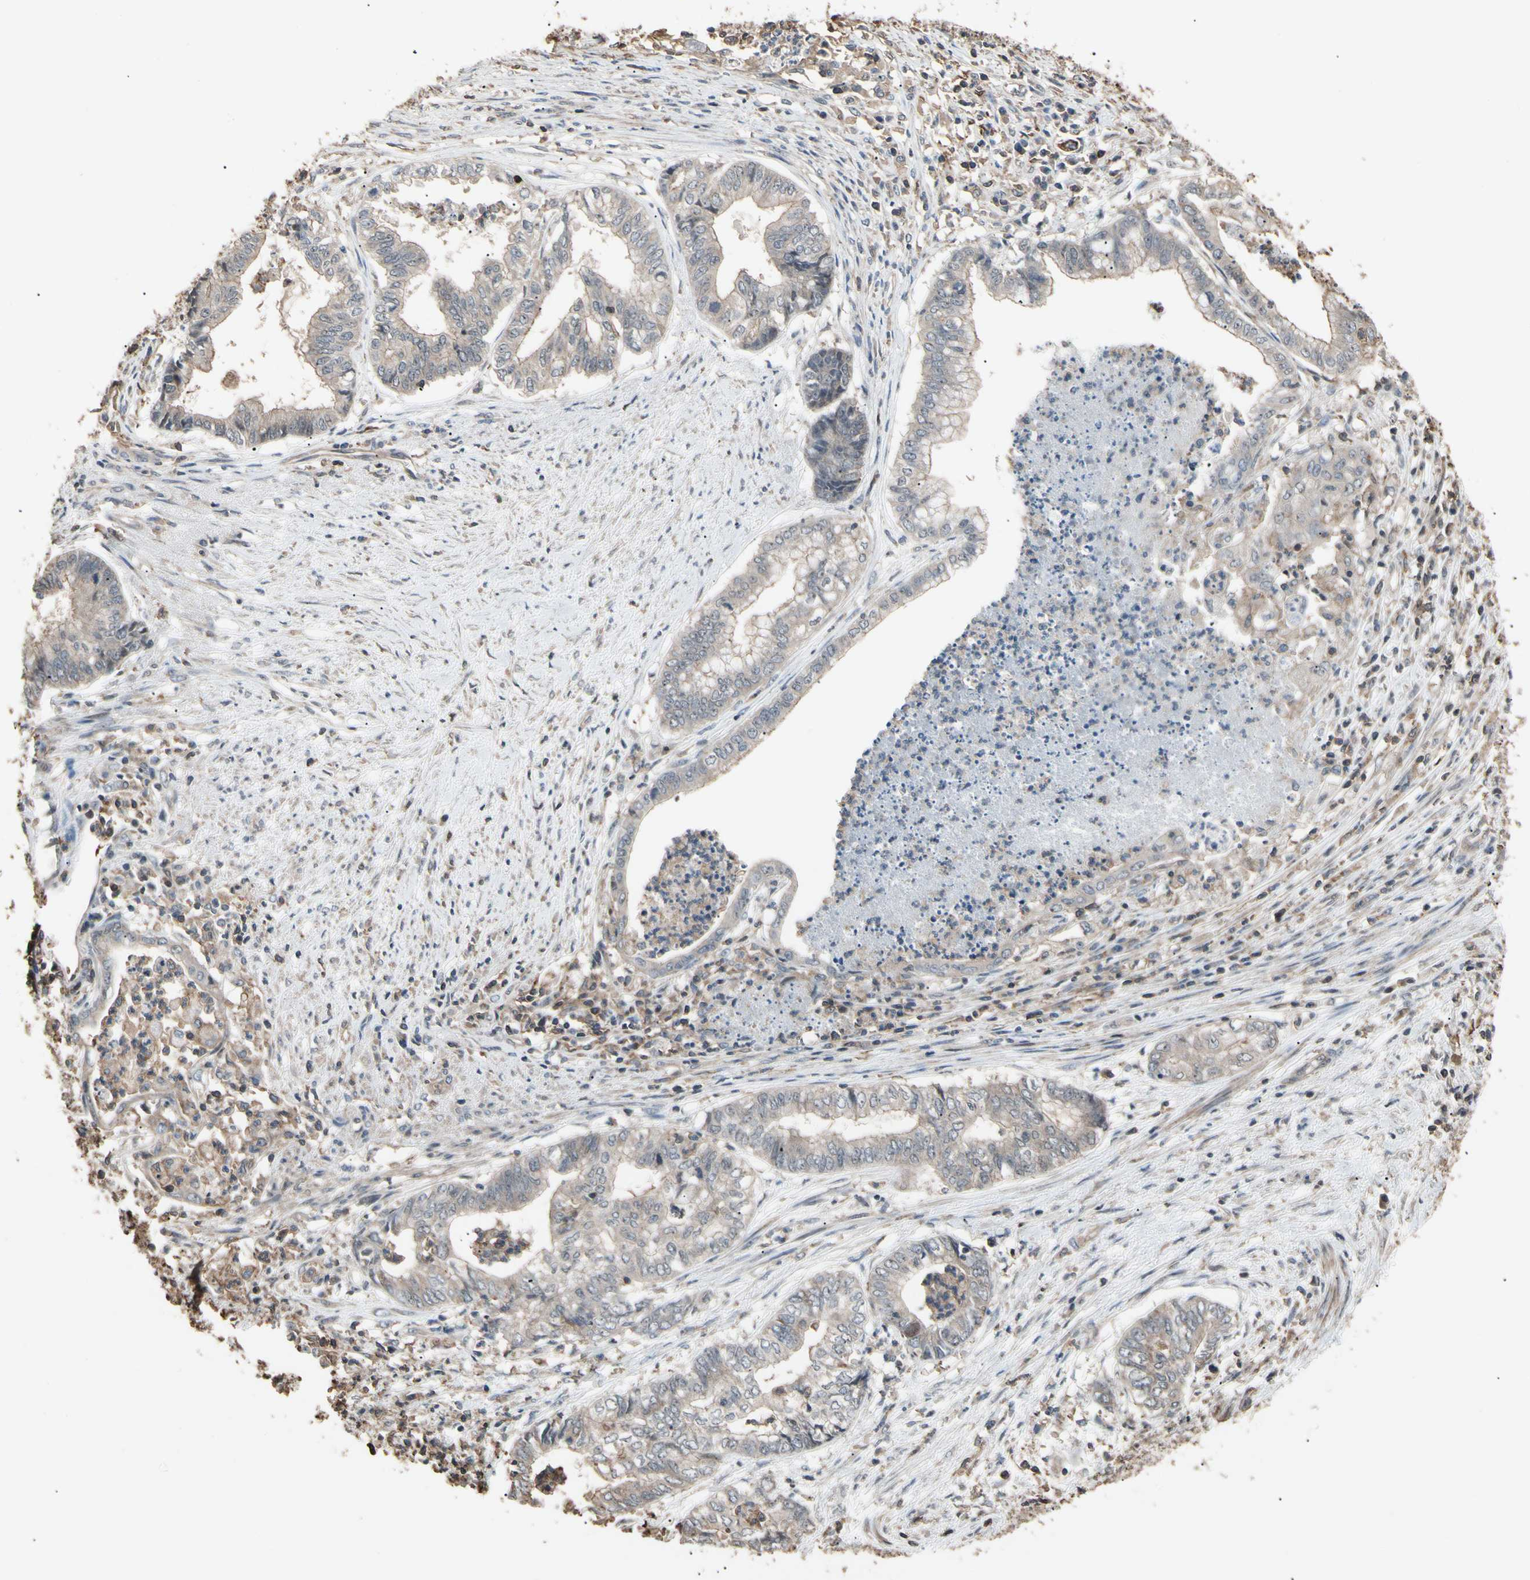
{"staining": {"intensity": "weak", "quantity": "<25%", "location": "cytoplasmic/membranous"}, "tissue": "endometrial cancer", "cell_type": "Tumor cells", "image_type": "cancer", "snomed": [{"axis": "morphology", "description": "Necrosis, NOS"}, {"axis": "morphology", "description": "Adenocarcinoma, NOS"}, {"axis": "topography", "description": "Endometrium"}], "caption": "Protein analysis of endometrial adenocarcinoma displays no significant expression in tumor cells. (DAB (3,3'-diaminobenzidine) immunohistochemistry (IHC), high magnification).", "gene": "MAPK13", "patient": {"sex": "female", "age": 79}}